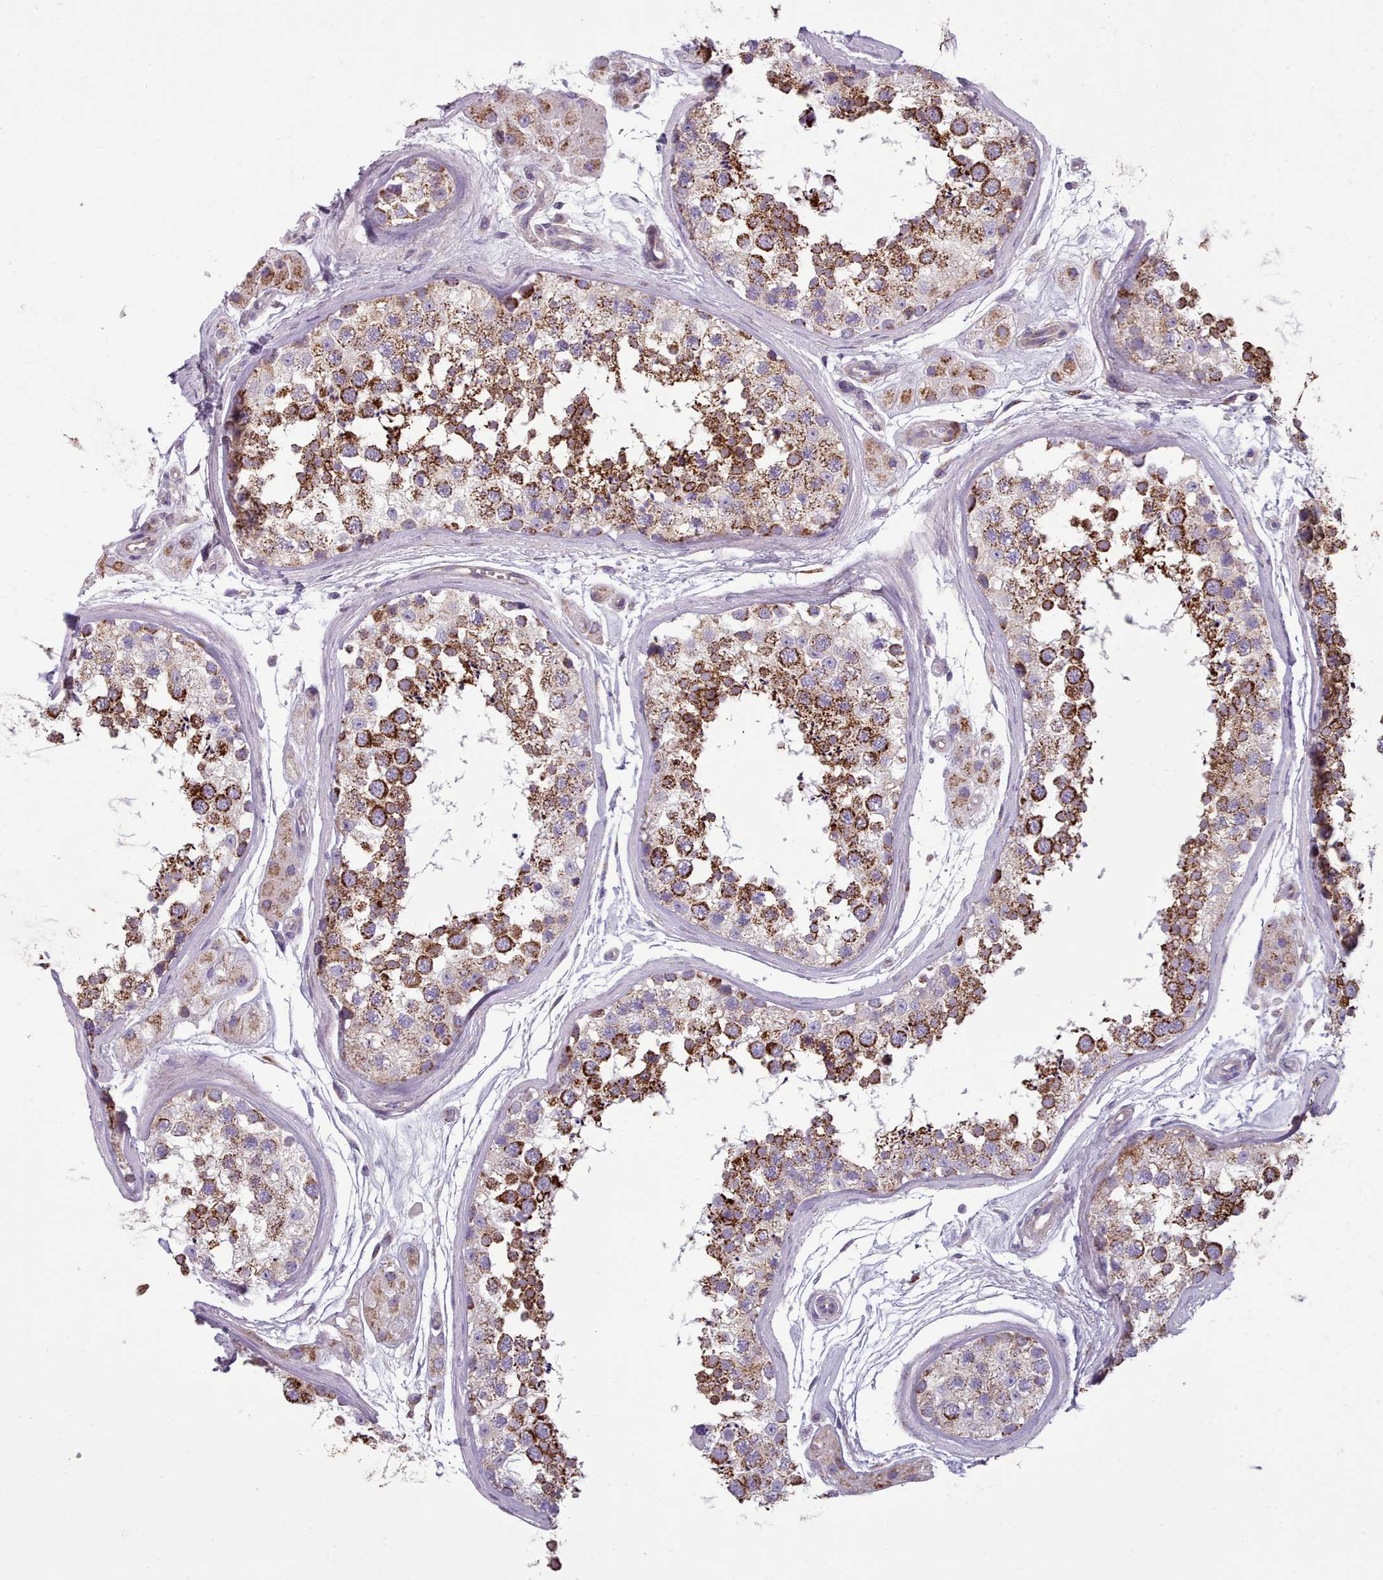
{"staining": {"intensity": "strong", "quantity": ">75%", "location": "cytoplasmic/membranous"}, "tissue": "testis", "cell_type": "Cells in seminiferous ducts", "image_type": "normal", "snomed": [{"axis": "morphology", "description": "Normal tissue, NOS"}, {"axis": "topography", "description": "Testis"}], "caption": "The immunohistochemical stain labels strong cytoplasmic/membranous positivity in cells in seminiferous ducts of benign testis. (DAB (3,3'-diaminobenzidine) IHC with brightfield microscopy, high magnification).", "gene": "FKBP10", "patient": {"sex": "male", "age": 56}}